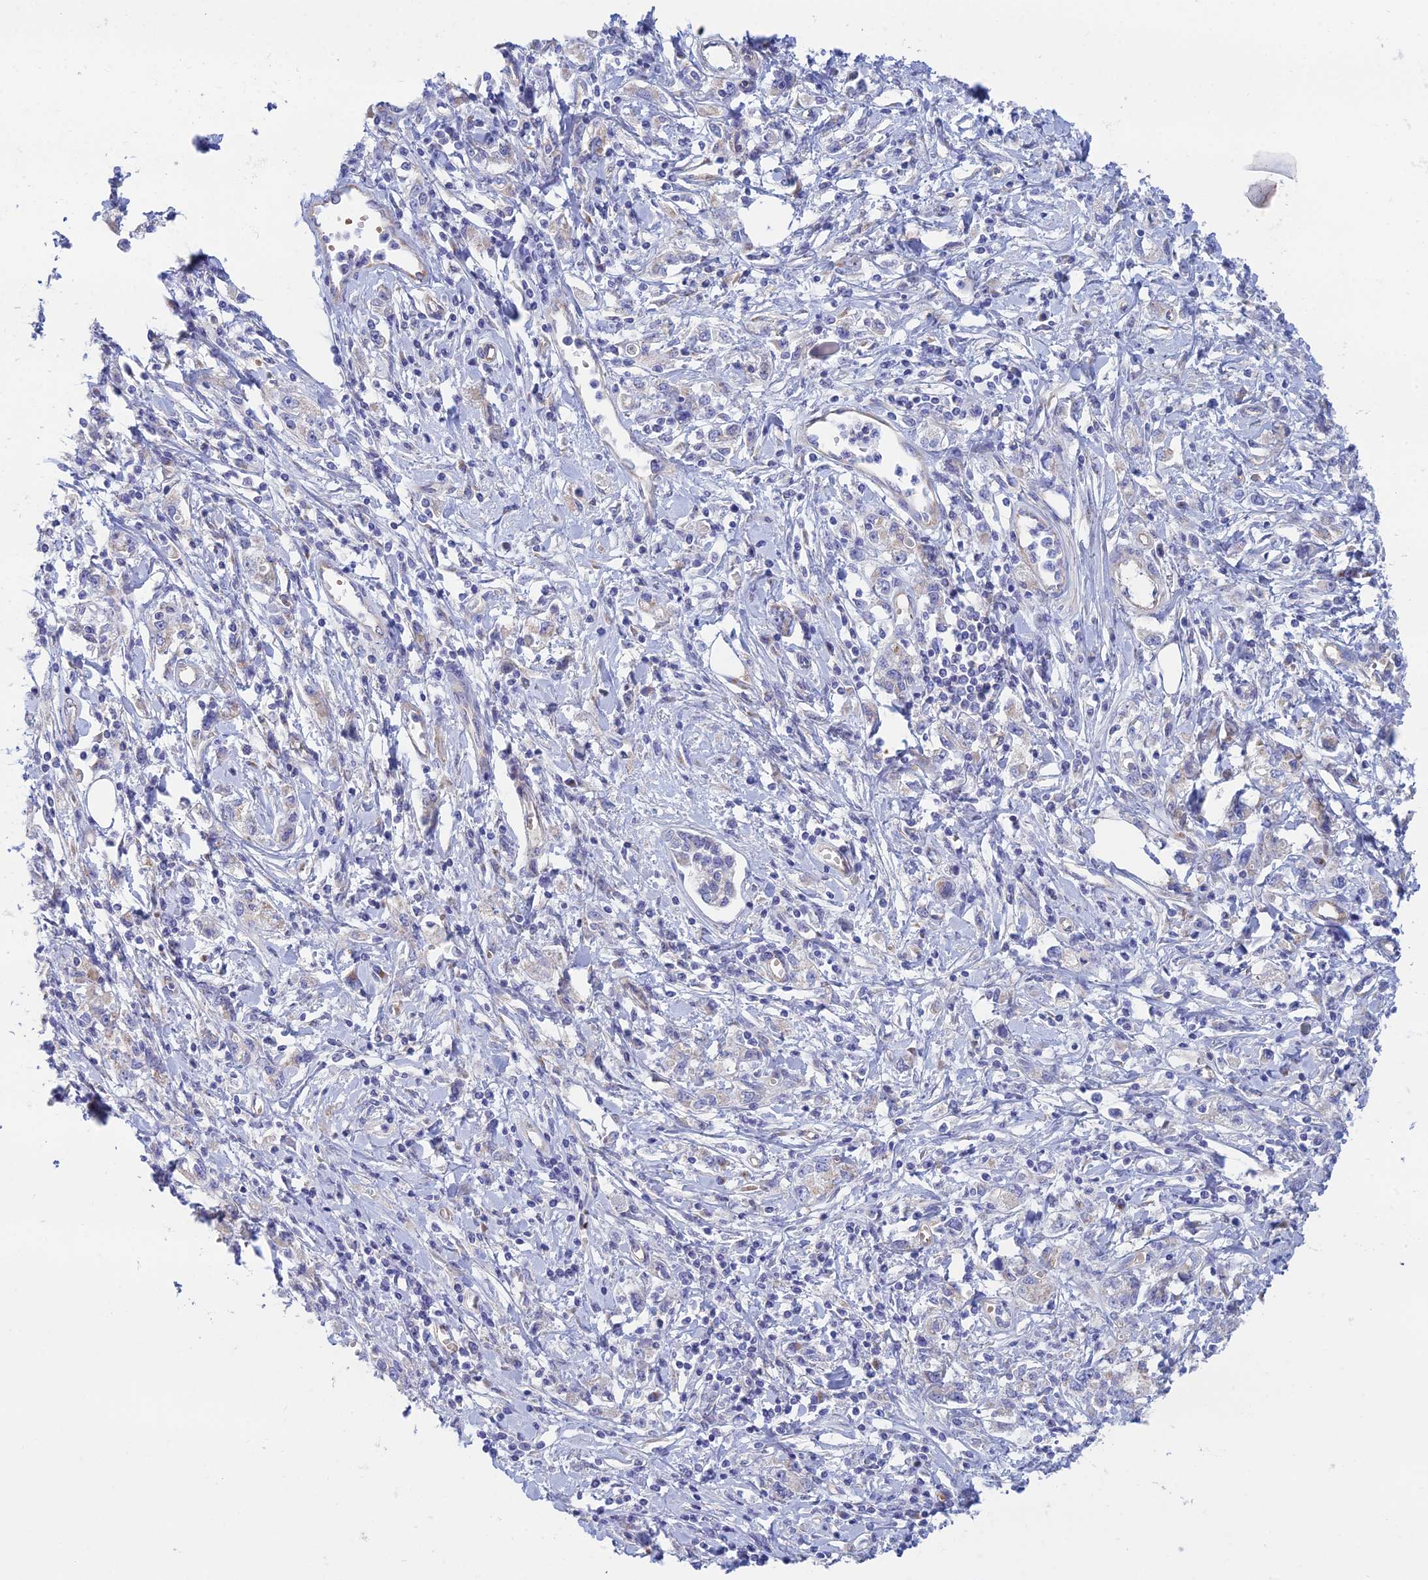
{"staining": {"intensity": "negative", "quantity": "none", "location": "none"}, "tissue": "stomach cancer", "cell_type": "Tumor cells", "image_type": "cancer", "snomed": [{"axis": "morphology", "description": "Adenocarcinoma, NOS"}, {"axis": "topography", "description": "Stomach"}], "caption": "An IHC micrograph of adenocarcinoma (stomach) is shown. There is no staining in tumor cells of adenocarcinoma (stomach).", "gene": "ZNF564", "patient": {"sex": "female", "age": 76}}